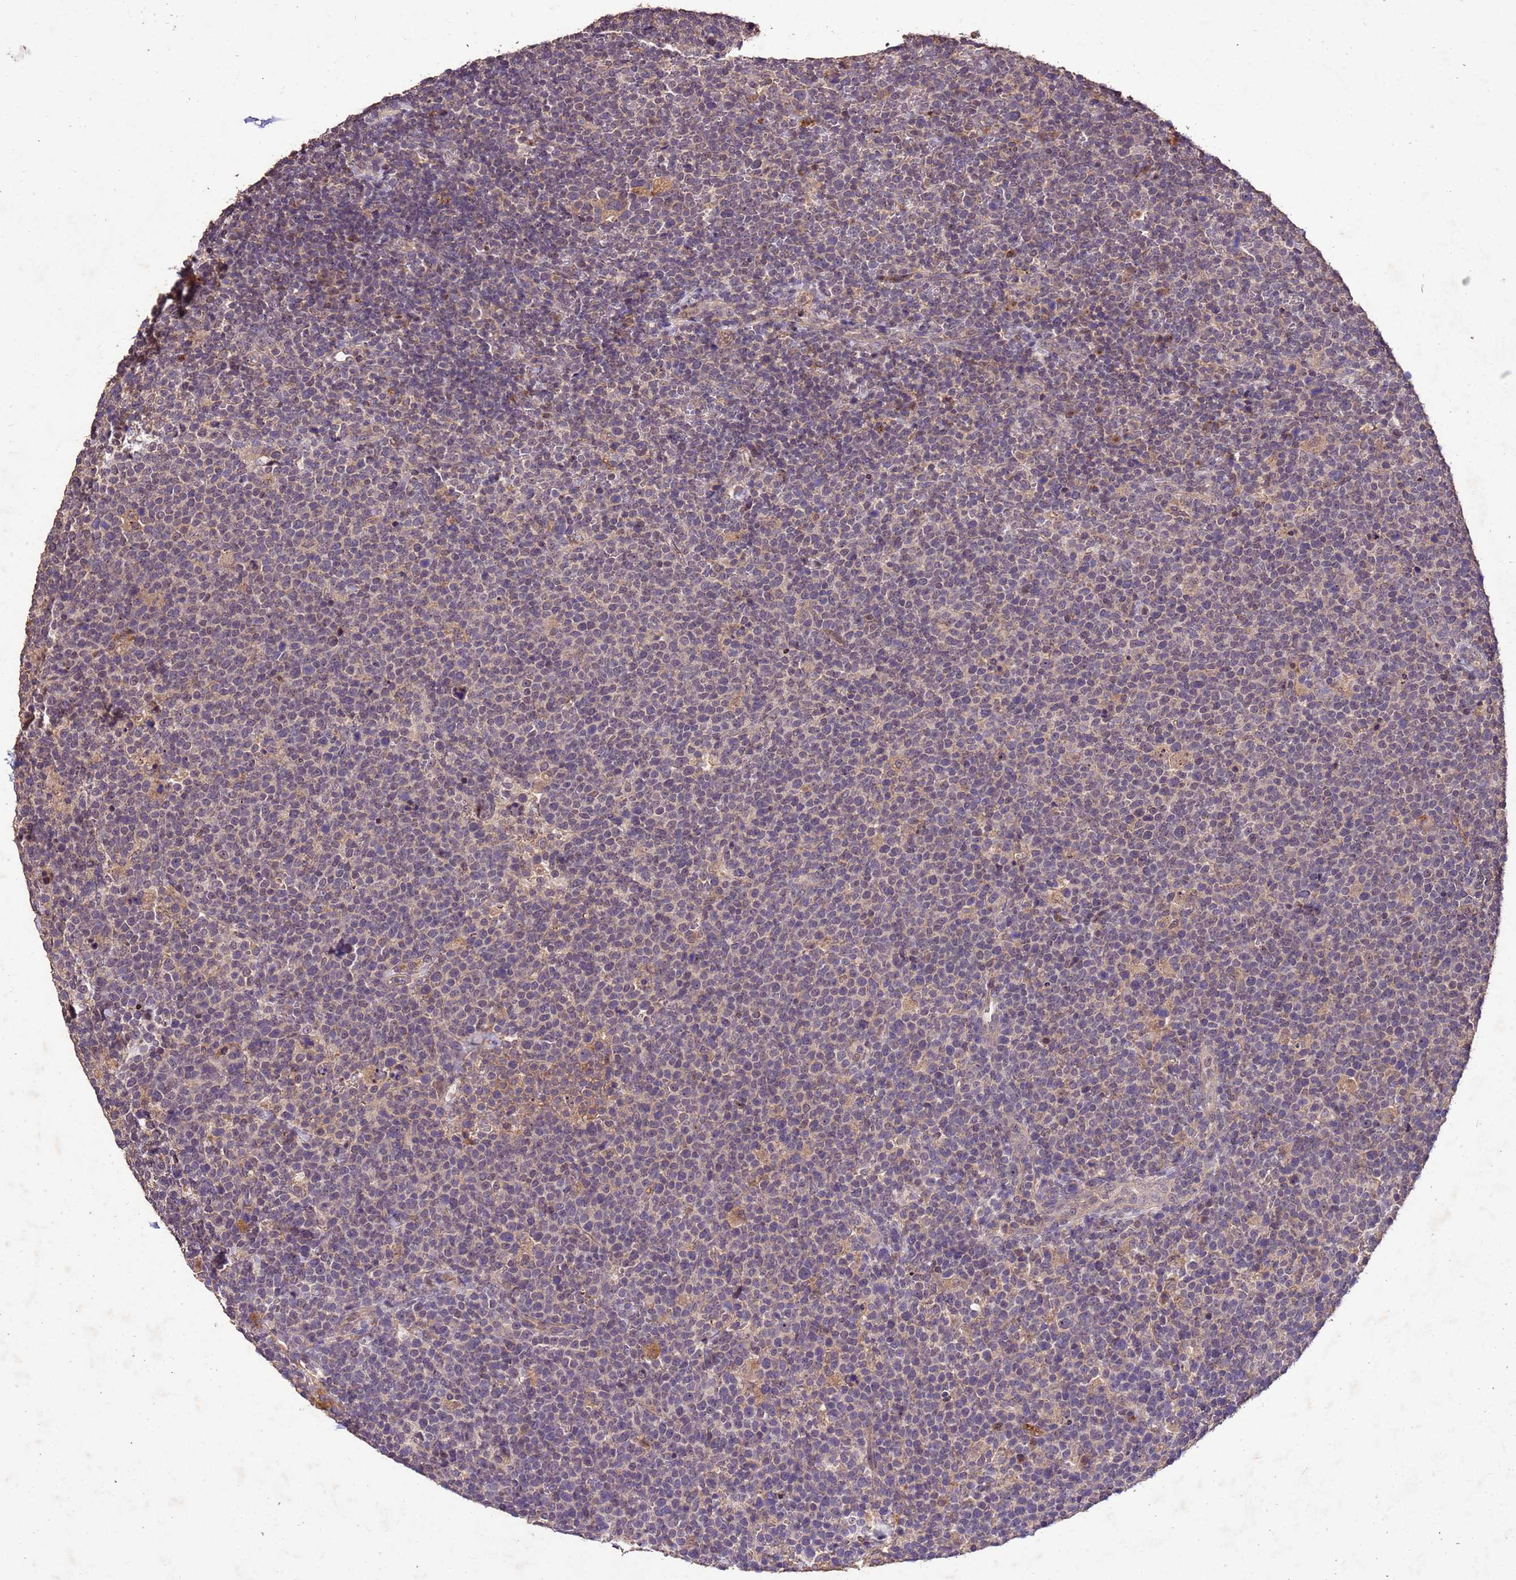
{"staining": {"intensity": "negative", "quantity": "none", "location": "none"}, "tissue": "lymphoma", "cell_type": "Tumor cells", "image_type": "cancer", "snomed": [{"axis": "morphology", "description": "Malignant lymphoma, non-Hodgkin's type, High grade"}, {"axis": "topography", "description": "Lymph node"}], "caption": "This is an immunohistochemistry histopathology image of high-grade malignant lymphoma, non-Hodgkin's type. There is no positivity in tumor cells.", "gene": "TOR4A", "patient": {"sex": "male", "age": 61}}